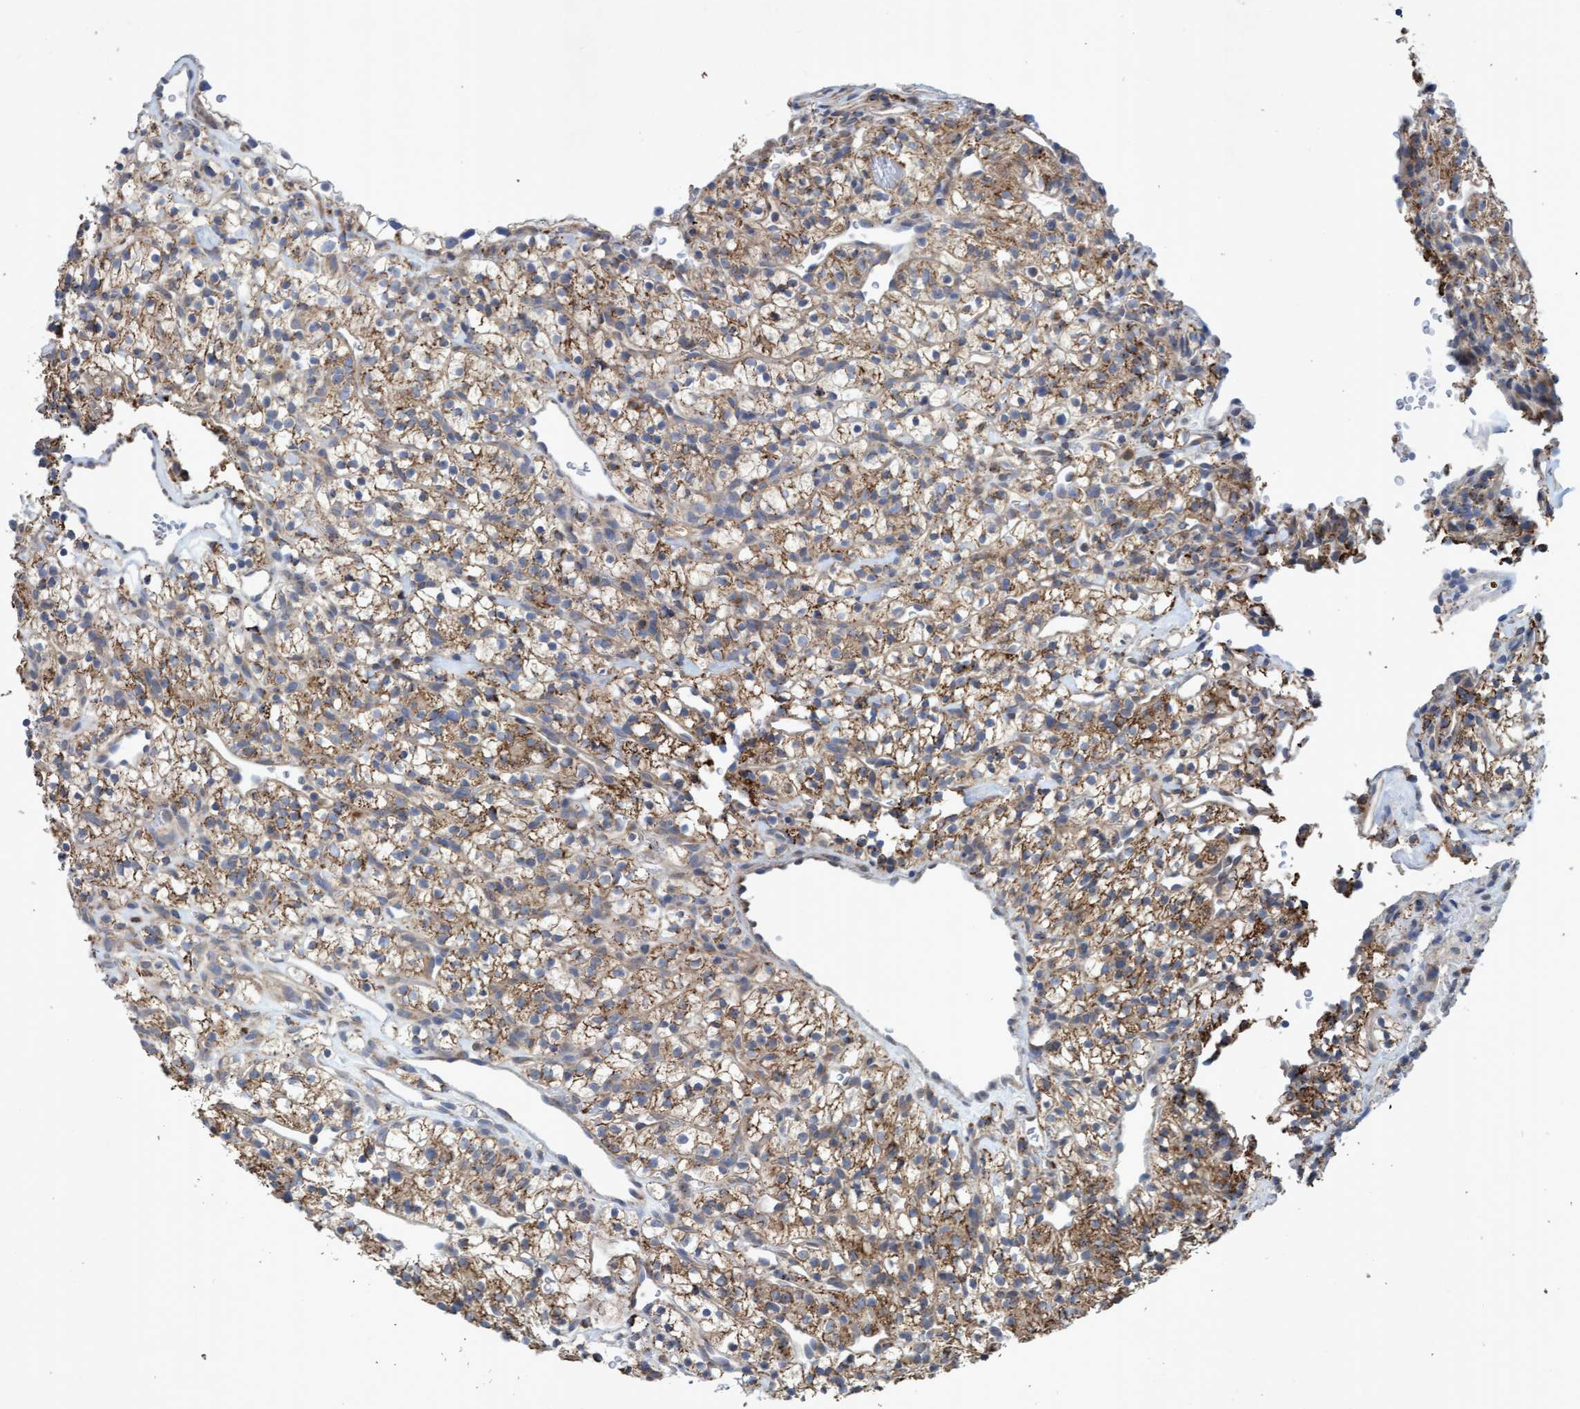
{"staining": {"intensity": "moderate", "quantity": ">75%", "location": "cytoplasmic/membranous"}, "tissue": "renal cancer", "cell_type": "Tumor cells", "image_type": "cancer", "snomed": [{"axis": "morphology", "description": "Adenocarcinoma, NOS"}, {"axis": "topography", "description": "Kidney"}], "caption": "Immunohistochemical staining of human renal cancer (adenocarcinoma) reveals medium levels of moderate cytoplasmic/membranous positivity in about >75% of tumor cells.", "gene": "ATPAF2", "patient": {"sex": "female", "age": 57}}